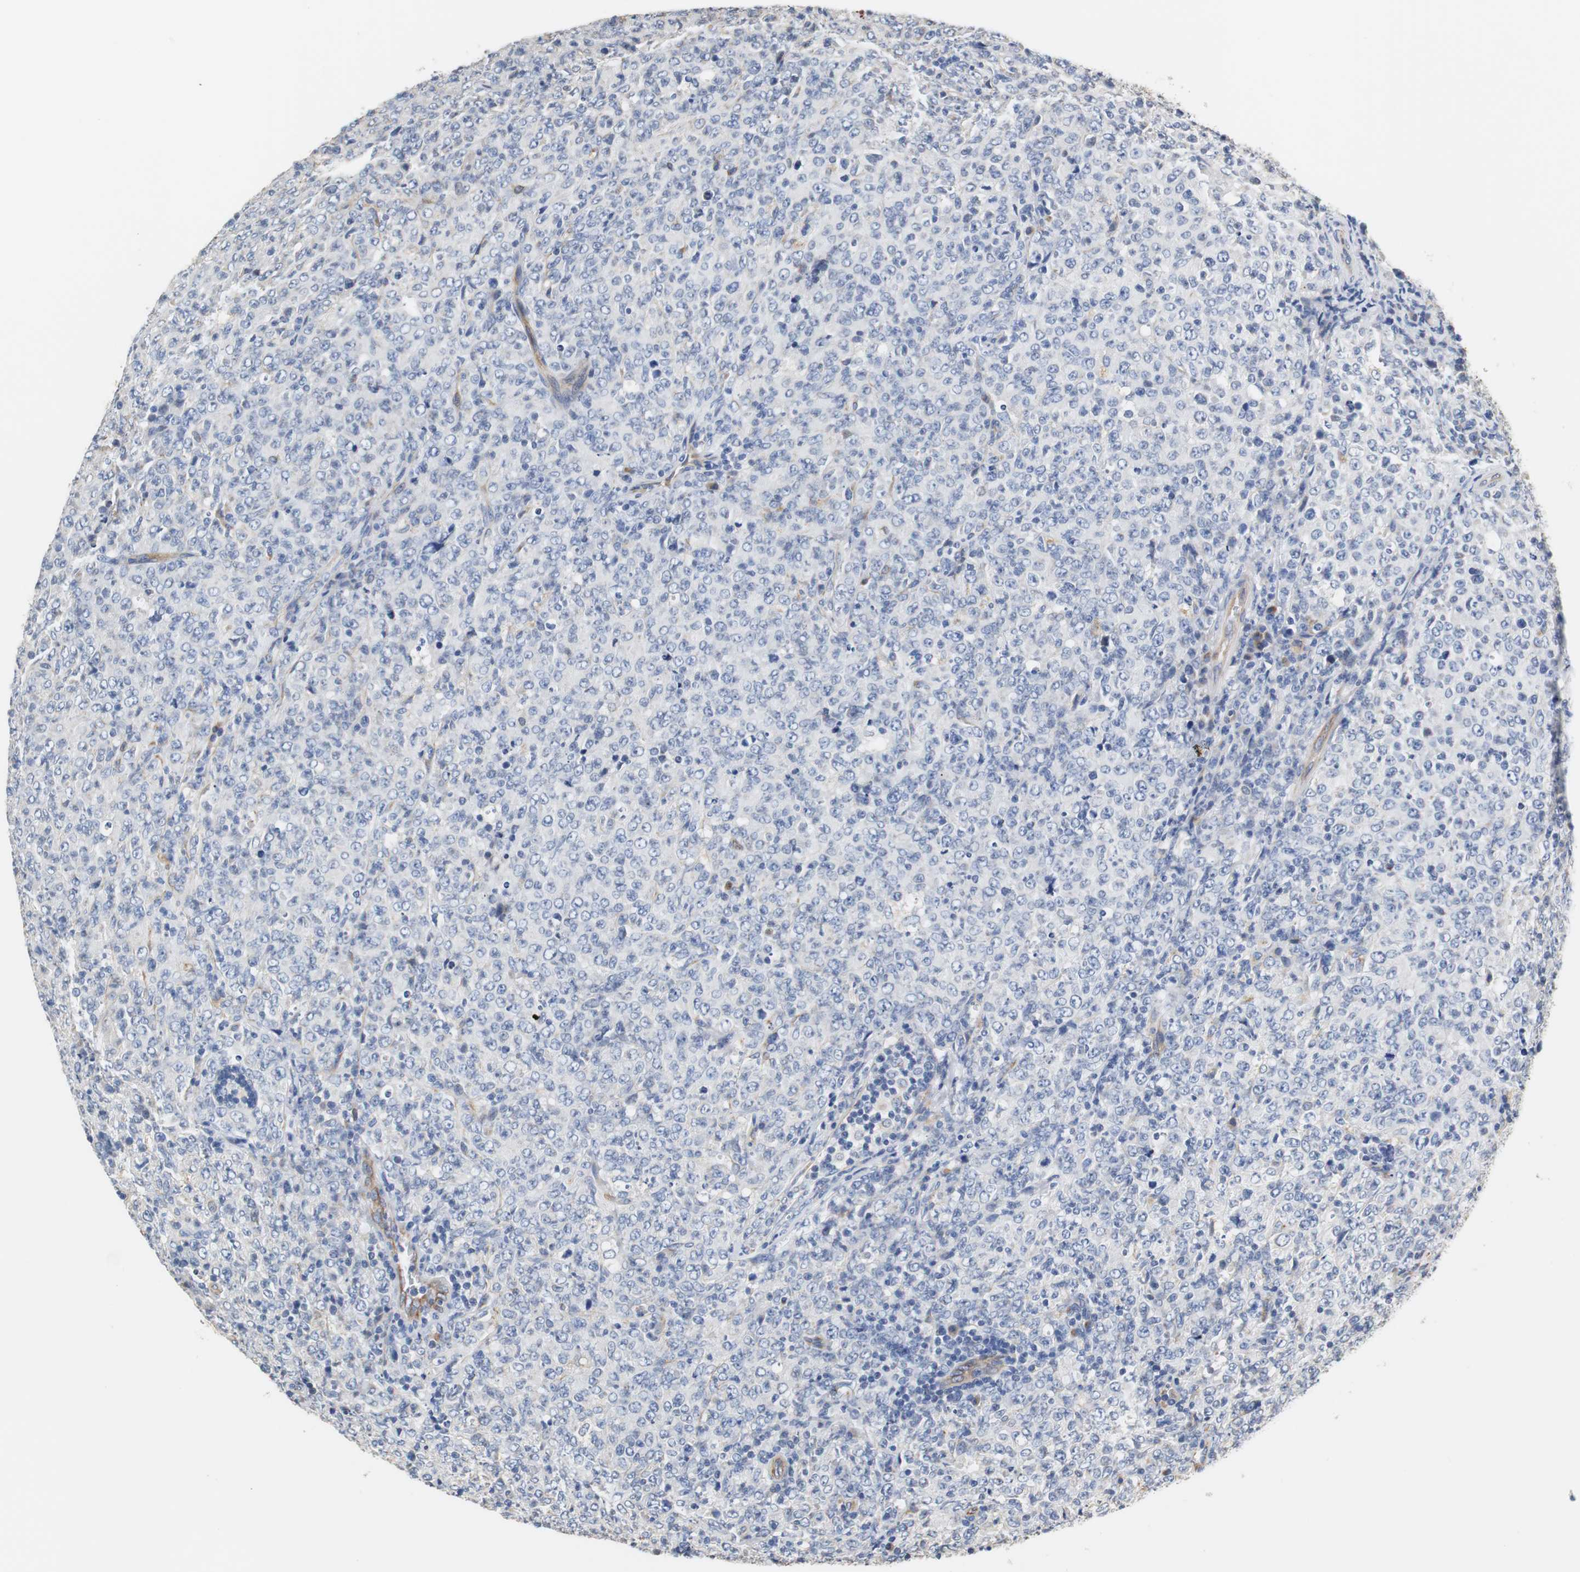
{"staining": {"intensity": "negative", "quantity": "none", "location": "none"}, "tissue": "lymphoma", "cell_type": "Tumor cells", "image_type": "cancer", "snomed": [{"axis": "morphology", "description": "Malignant lymphoma, non-Hodgkin's type, High grade"}, {"axis": "topography", "description": "Tonsil"}], "caption": "IHC photomicrograph of human malignant lymphoma, non-Hodgkin's type (high-grade) stained for a protein (brown), which exhibits no positivity in tumor cells.", "gene": "PCK1", "patient": {"sex": "female", "age": 36}}